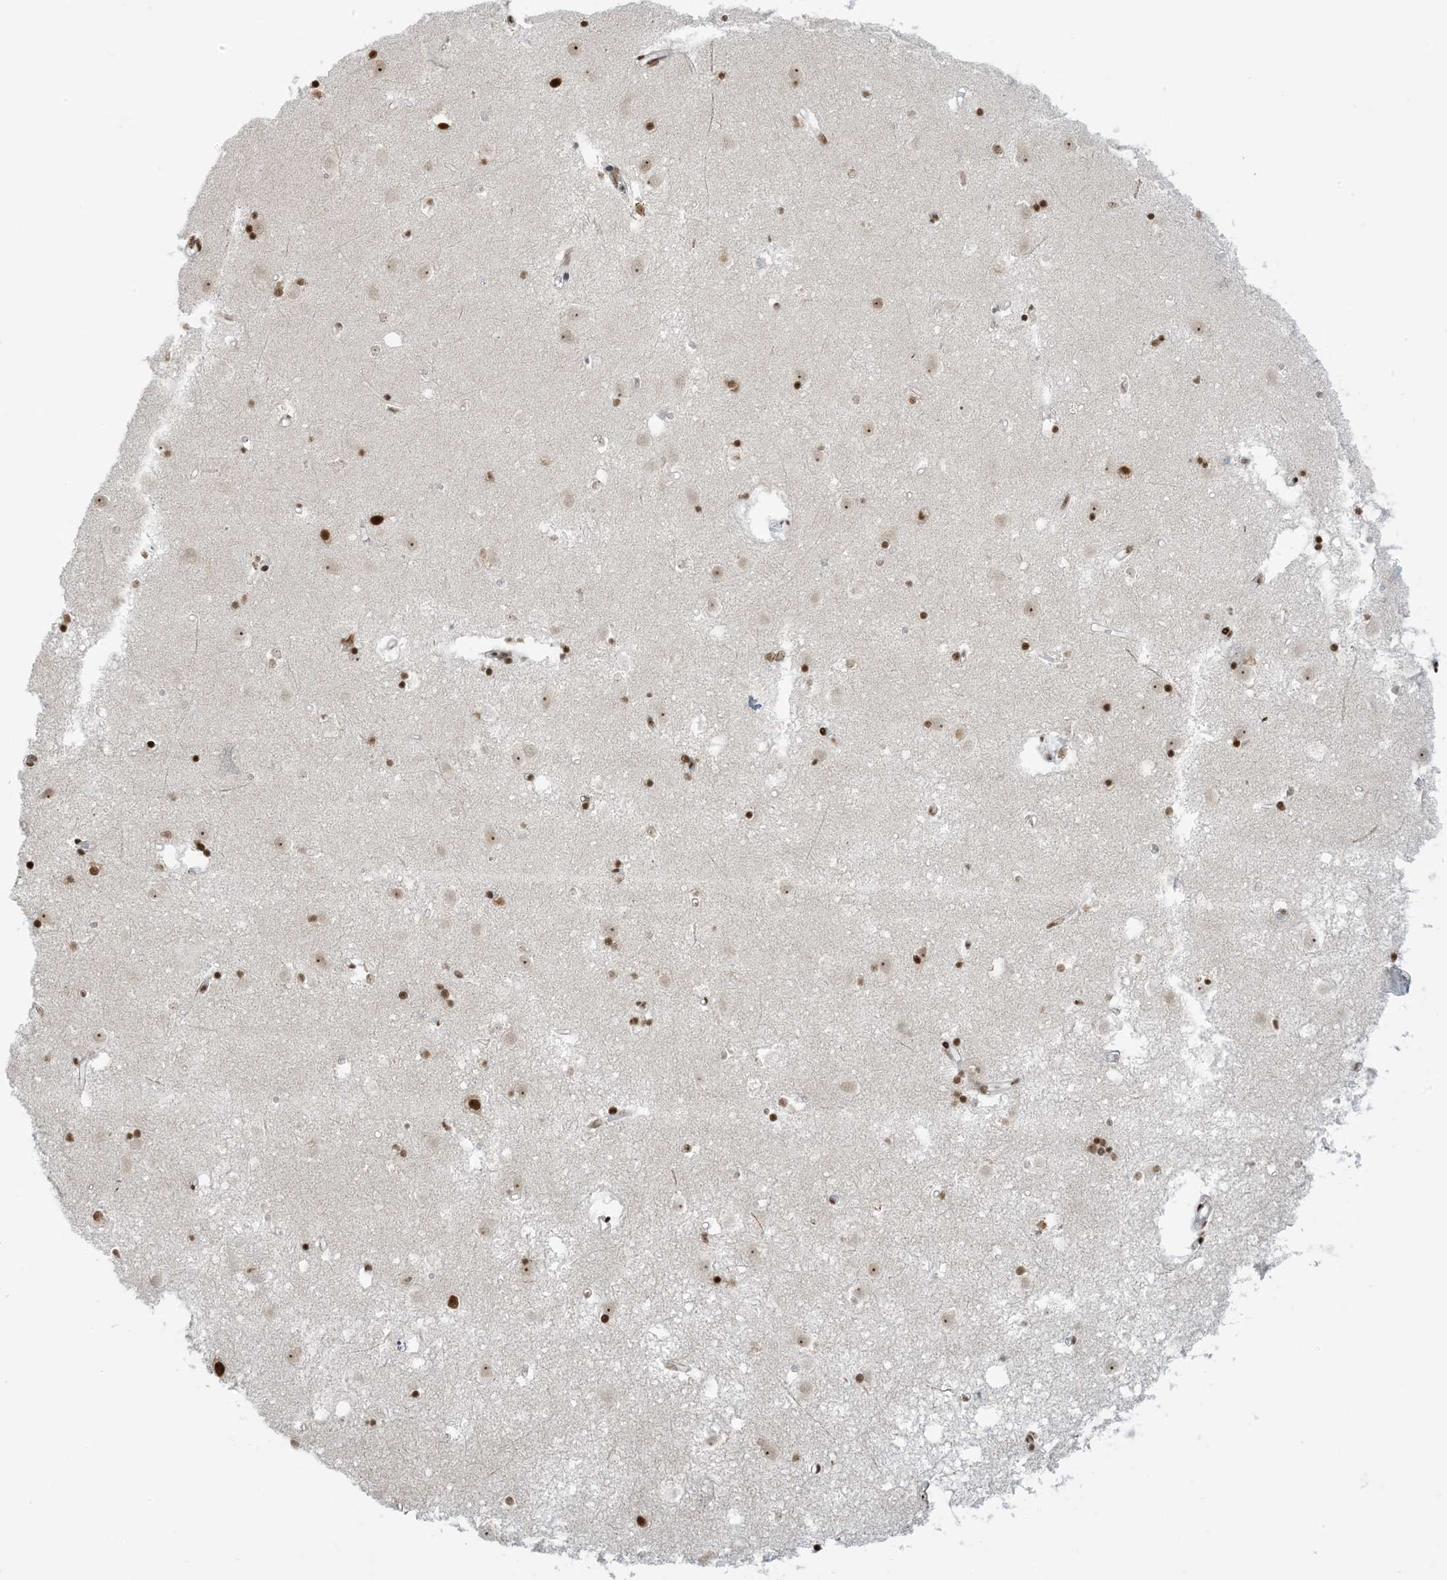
{"staining": {"intensity": "strong", "quantity": "25%-75%", "location": "nuclear"}, "tissue": "caudate", "cell_type": "Glial cells", "image_type": "normal", "snomed": [{"axis": "morphology", "description": "Normal tissue, NOS"}, {"axis": "topography", "description": "Lateral ventricle wall"}], "caption": "Immunohistochemical staining of normal human caudate displays 25%-75% levels of strong nuclear protein staining in approximately 25%-75% of glial cells. (DAB IHC, brown staining for protein, blue staining for nuclei).", "gene": "STAG1", "patient": {"sex": "male", "age": 45}}